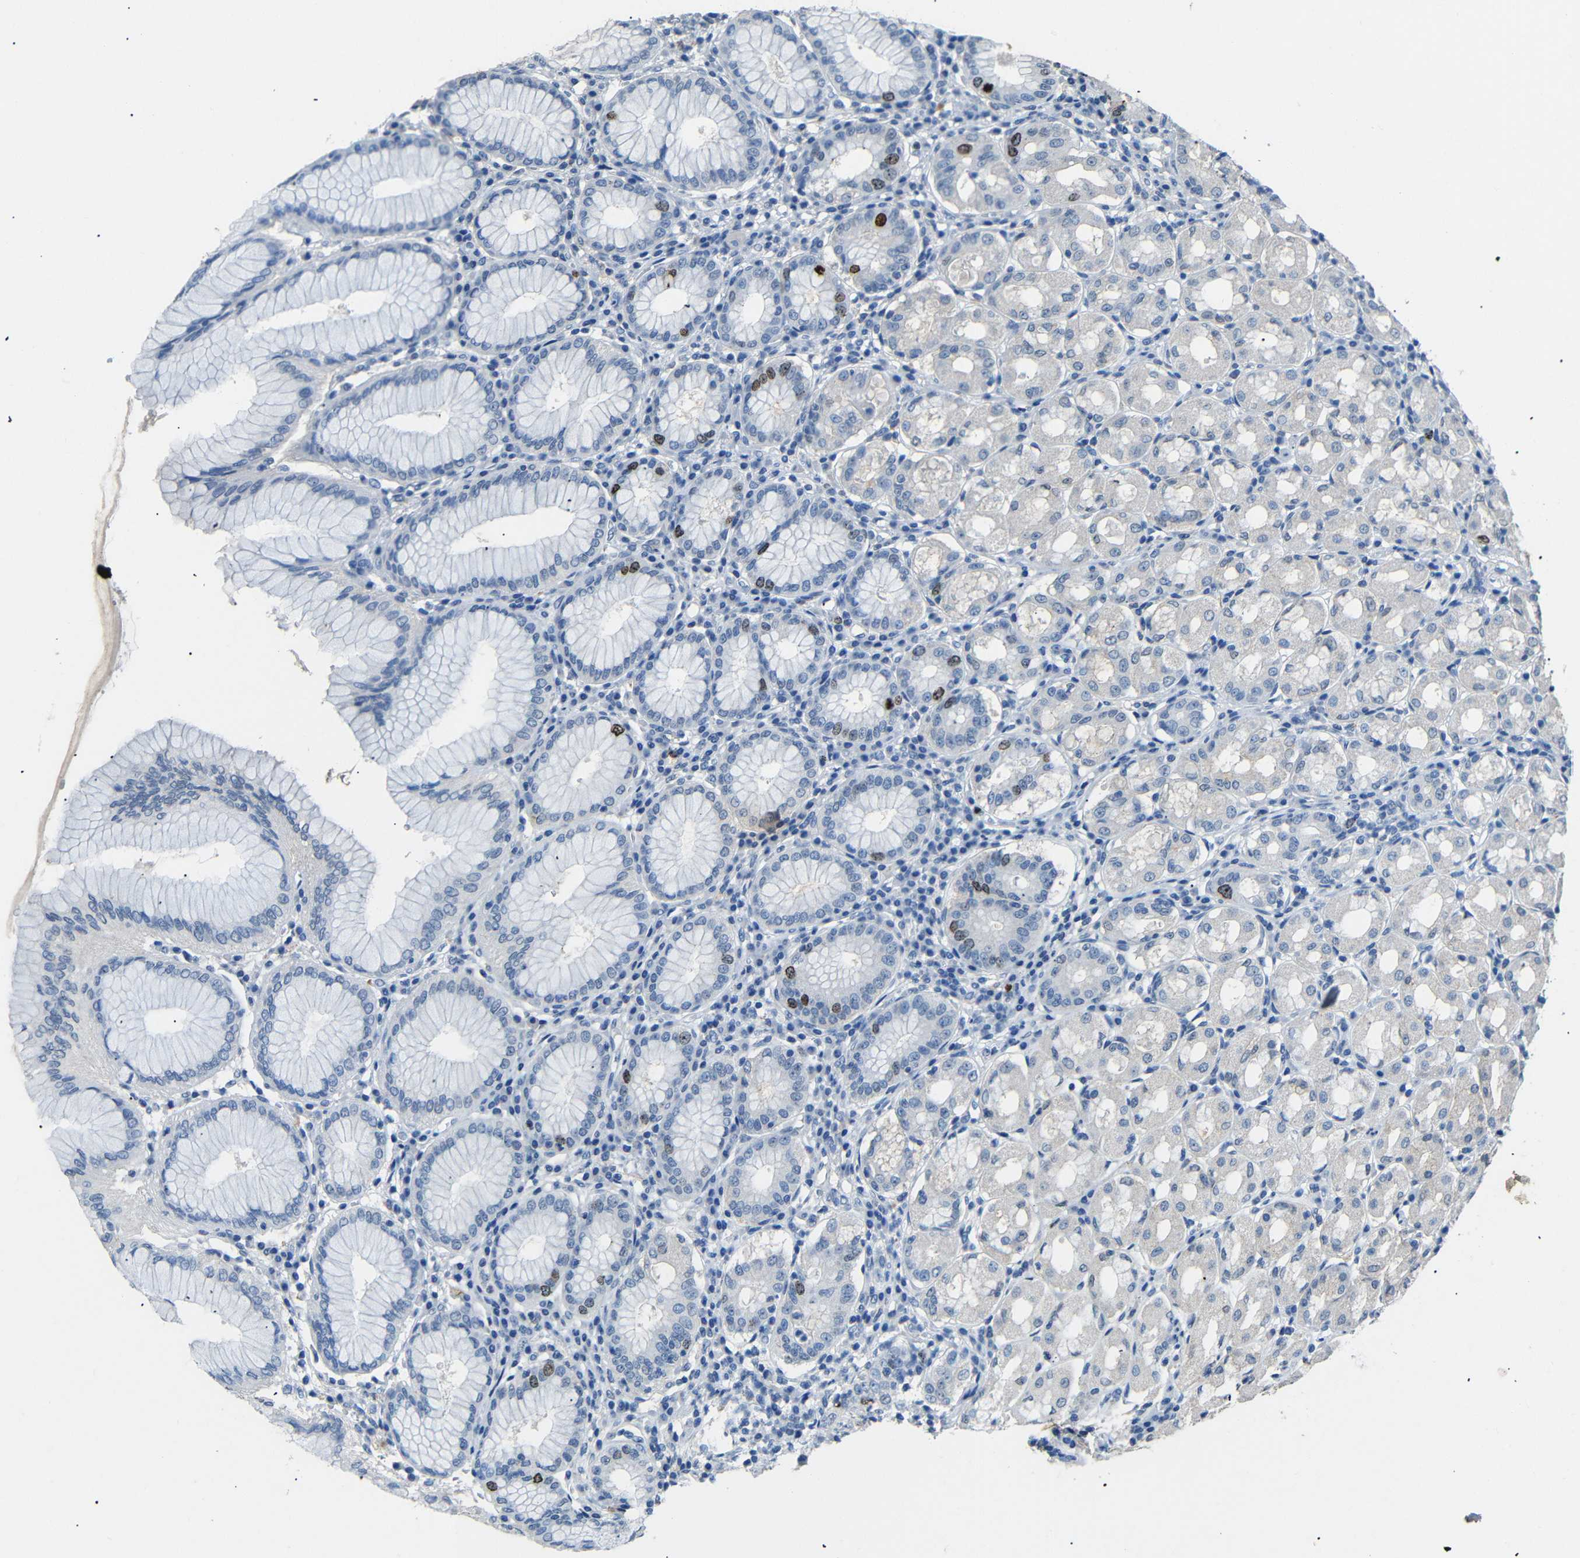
{"staining": {"intensity": "moderate", "quantity": "<25%", "location": "cytoplasmic/membranous,nuclear"}, "tissue": "stomach", "cell_type": "Glandular cells", "image_type": "normal", "snomed": [{"axis": "morphology", "description": "Normal tissue, NOS"}, {"axis": "topography", "description": "Stomach"}, {"axis": "topography", "description": "Stomach, lower"}], "caption": "IHC image of normal stomach: human stomach stained using IHC exhibits low levels of moderate protein expression localized specifically in the cytoplasmic/membranous,nuclear of glandular cells, appearing as a cytoplasmic/membranous,nuclear brown color.", "gene": "INCENP", "patient": {"sex": "female", "age": 56}}